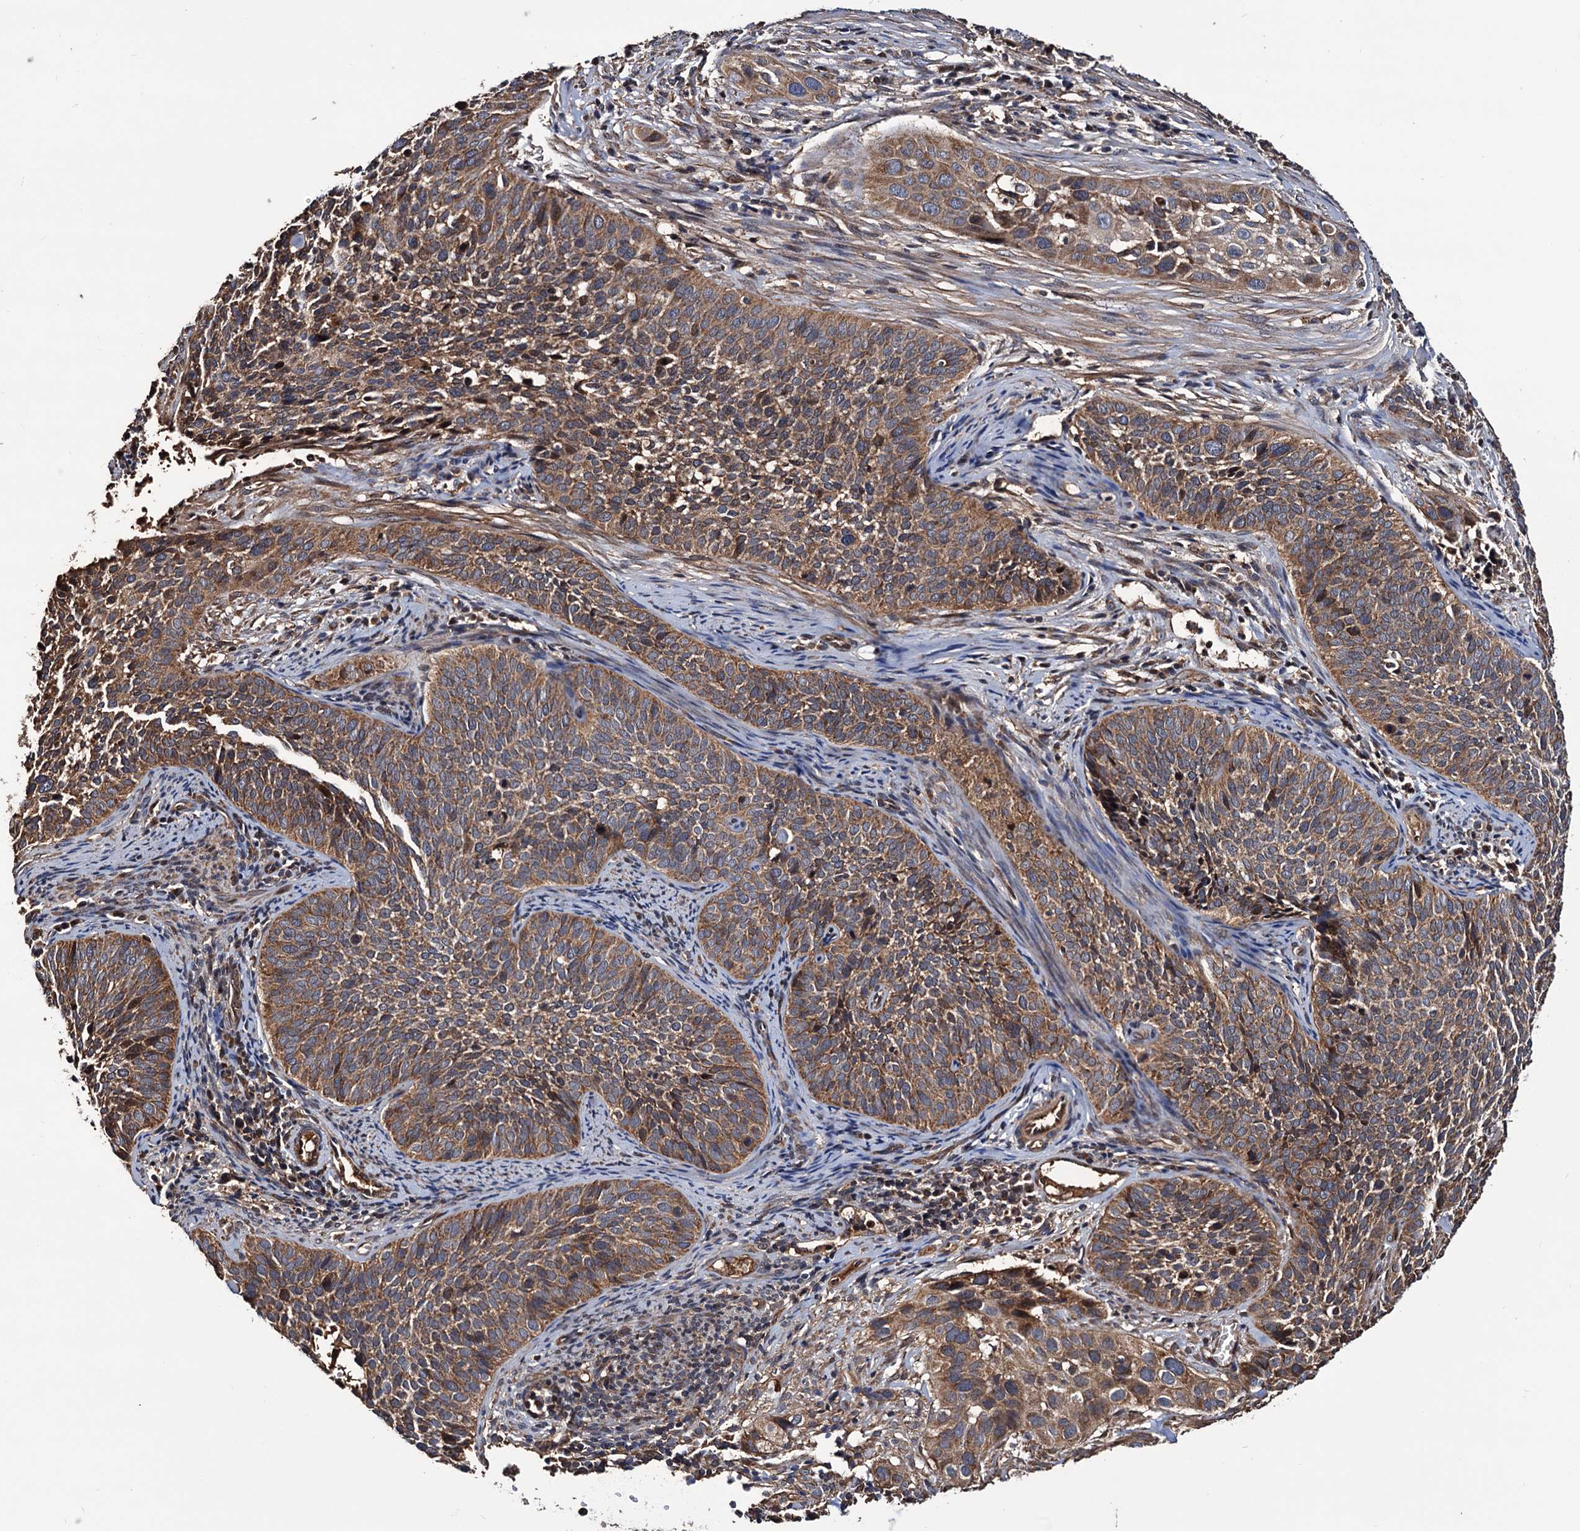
{"staining": {"intensity": "moderate", "quantity": ">75%", "location": "cytoplasmic/membranous"}, "tissue": "cervical cancer", "cell_type": "Tumor cells", "image_type": "cancer", "snomed": [{"axis": "morphology", "description": "Squamous cell carcinoma, NOS"}, {"axis": "topography", "description": "Cervix"}], "caption": "High-magnification brightfield microscopy of cervical cancer (squamous cell carcinoma) stained with DAB (brown) and counterstained with hematoxylin (blue). tumor cells exhibit moderate cytoplasmic/membranous staining is seen in about>75% of cells. (Brightfield microscopy of DAB IHC at high magnification).", "gene": "MRPL42", "patient": {"sex": "female", "age": 34}}